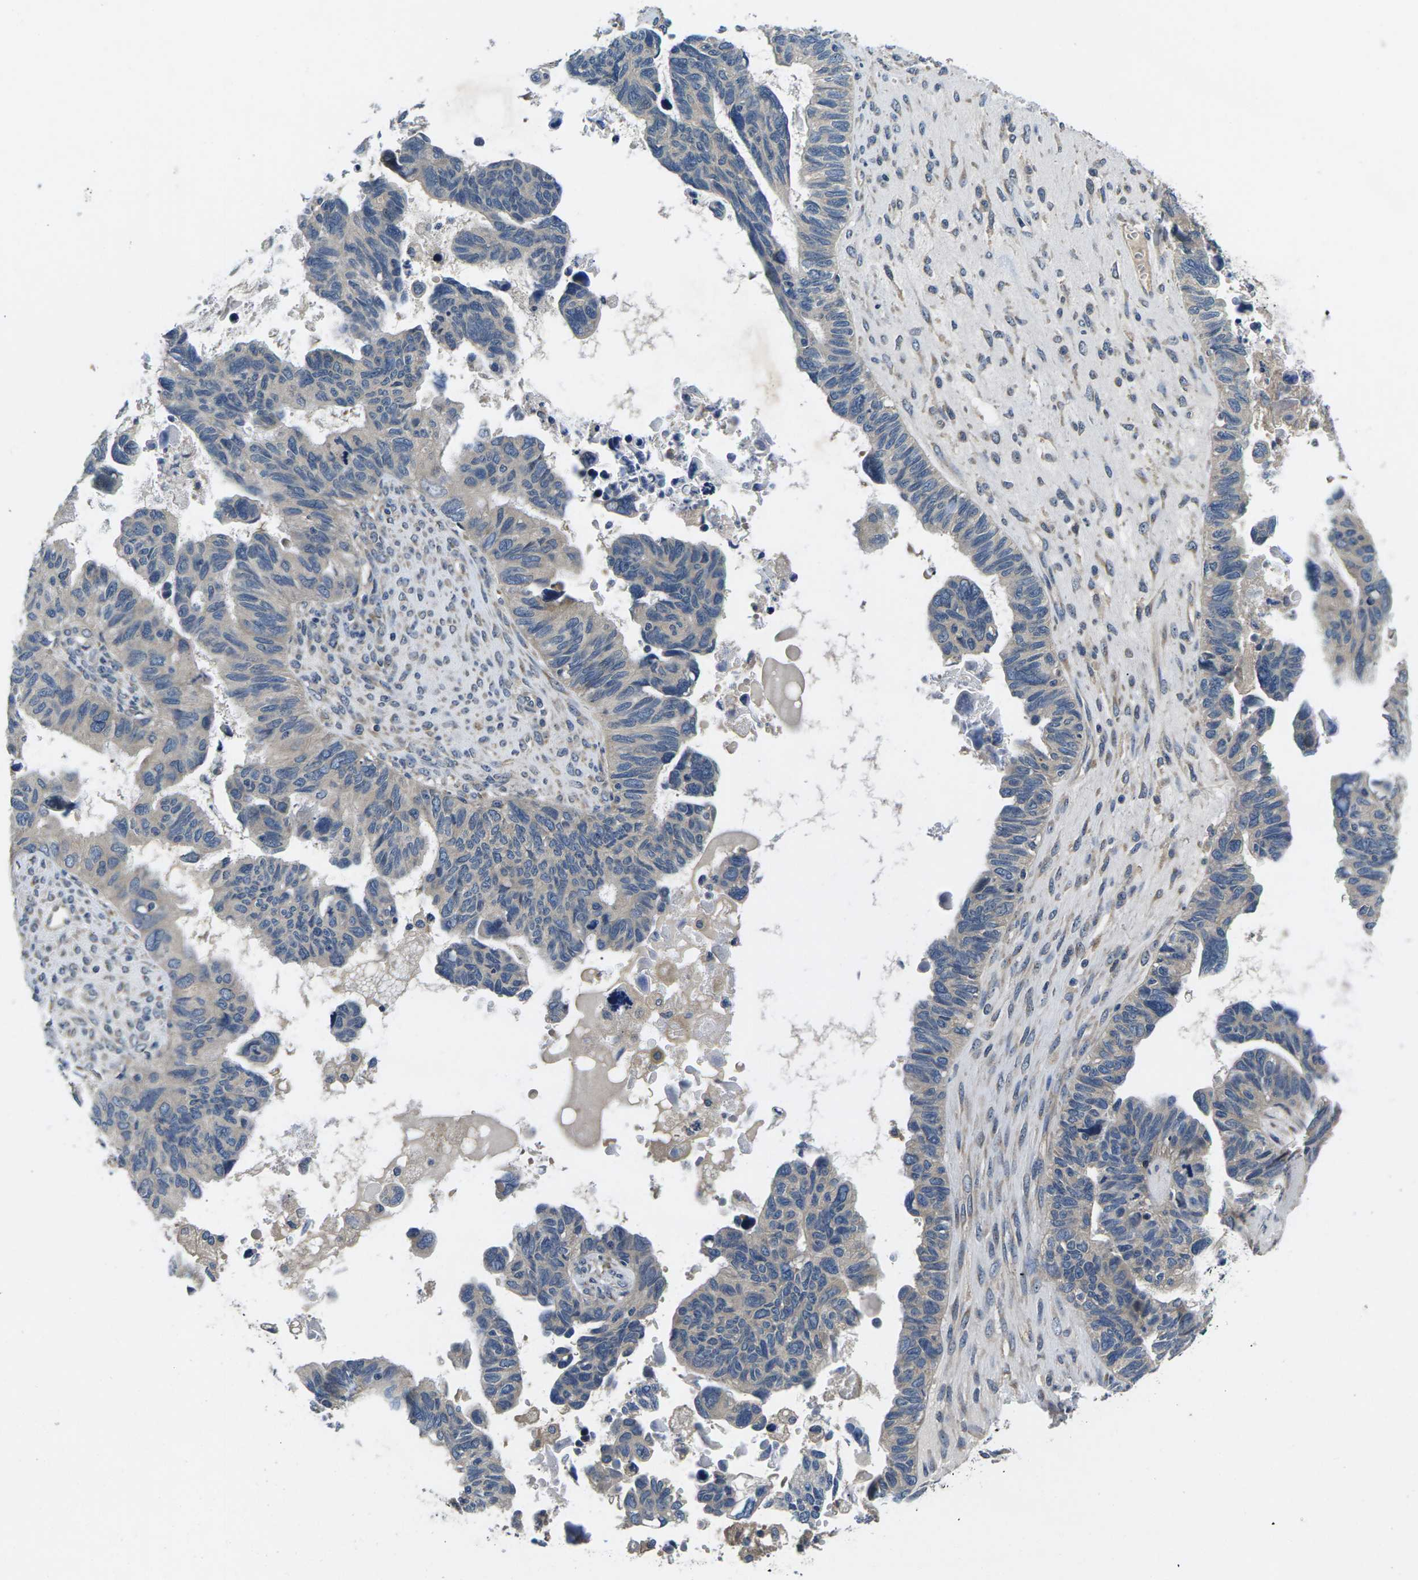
{"staining": {"intensity": "weak", "quantity": "<25%", "location": "cytoplasmic/membranous"}, "tissue": "ovarian cancer", "cell_type": "Tumor cells", "image_type": "cancer", "snomed": [{"axis": "morphology", "description": "Cystadenocarcinoma, serous, NOS"}, {"axis": "topography", "description": "Ovary"}], "caption": "Tumor cells show no significant positivity in ovarian cancer (serous cystadenocarcinoma).", "gene": "PLCE1", "patient": {"sex": "female", "age": 79}}